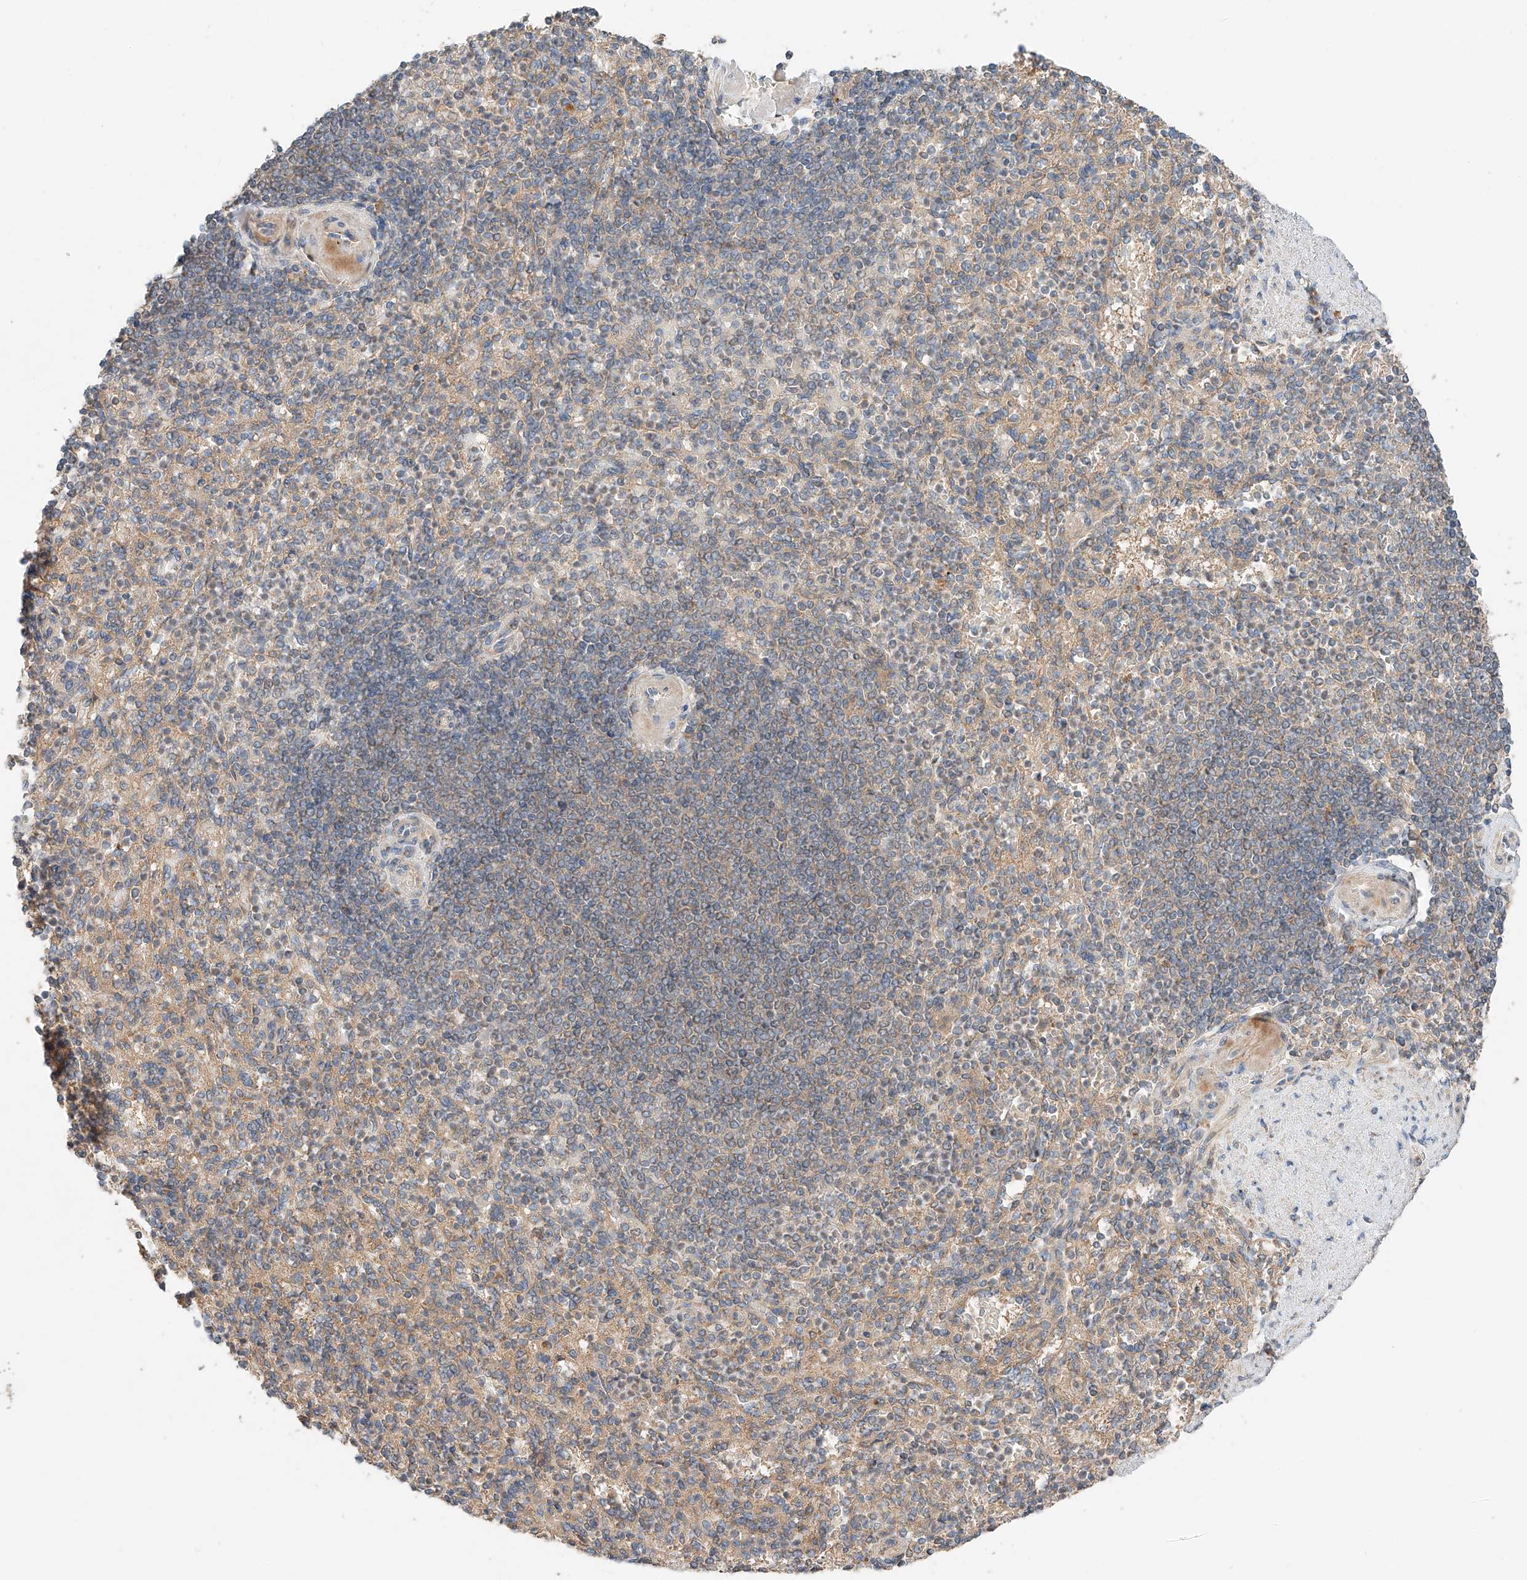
{"staining": {"intensity": "negative", "quantity": "none", "location": "none"}, "tissue": "spleen", "cell_type": "Cells in red pulp", "image_type": "normal", "snomed": [{"axis": "morphology", "description": "Normal tissue, NOS"}, {"axis": "topography", "description": "Spleen"}], "caption": "Immunohistochemical staining of normal spleen displays no significant expression in cells in red pulp.", "gene": "XPNPEP1", "patient": {"sex": "female", "age": 74}}